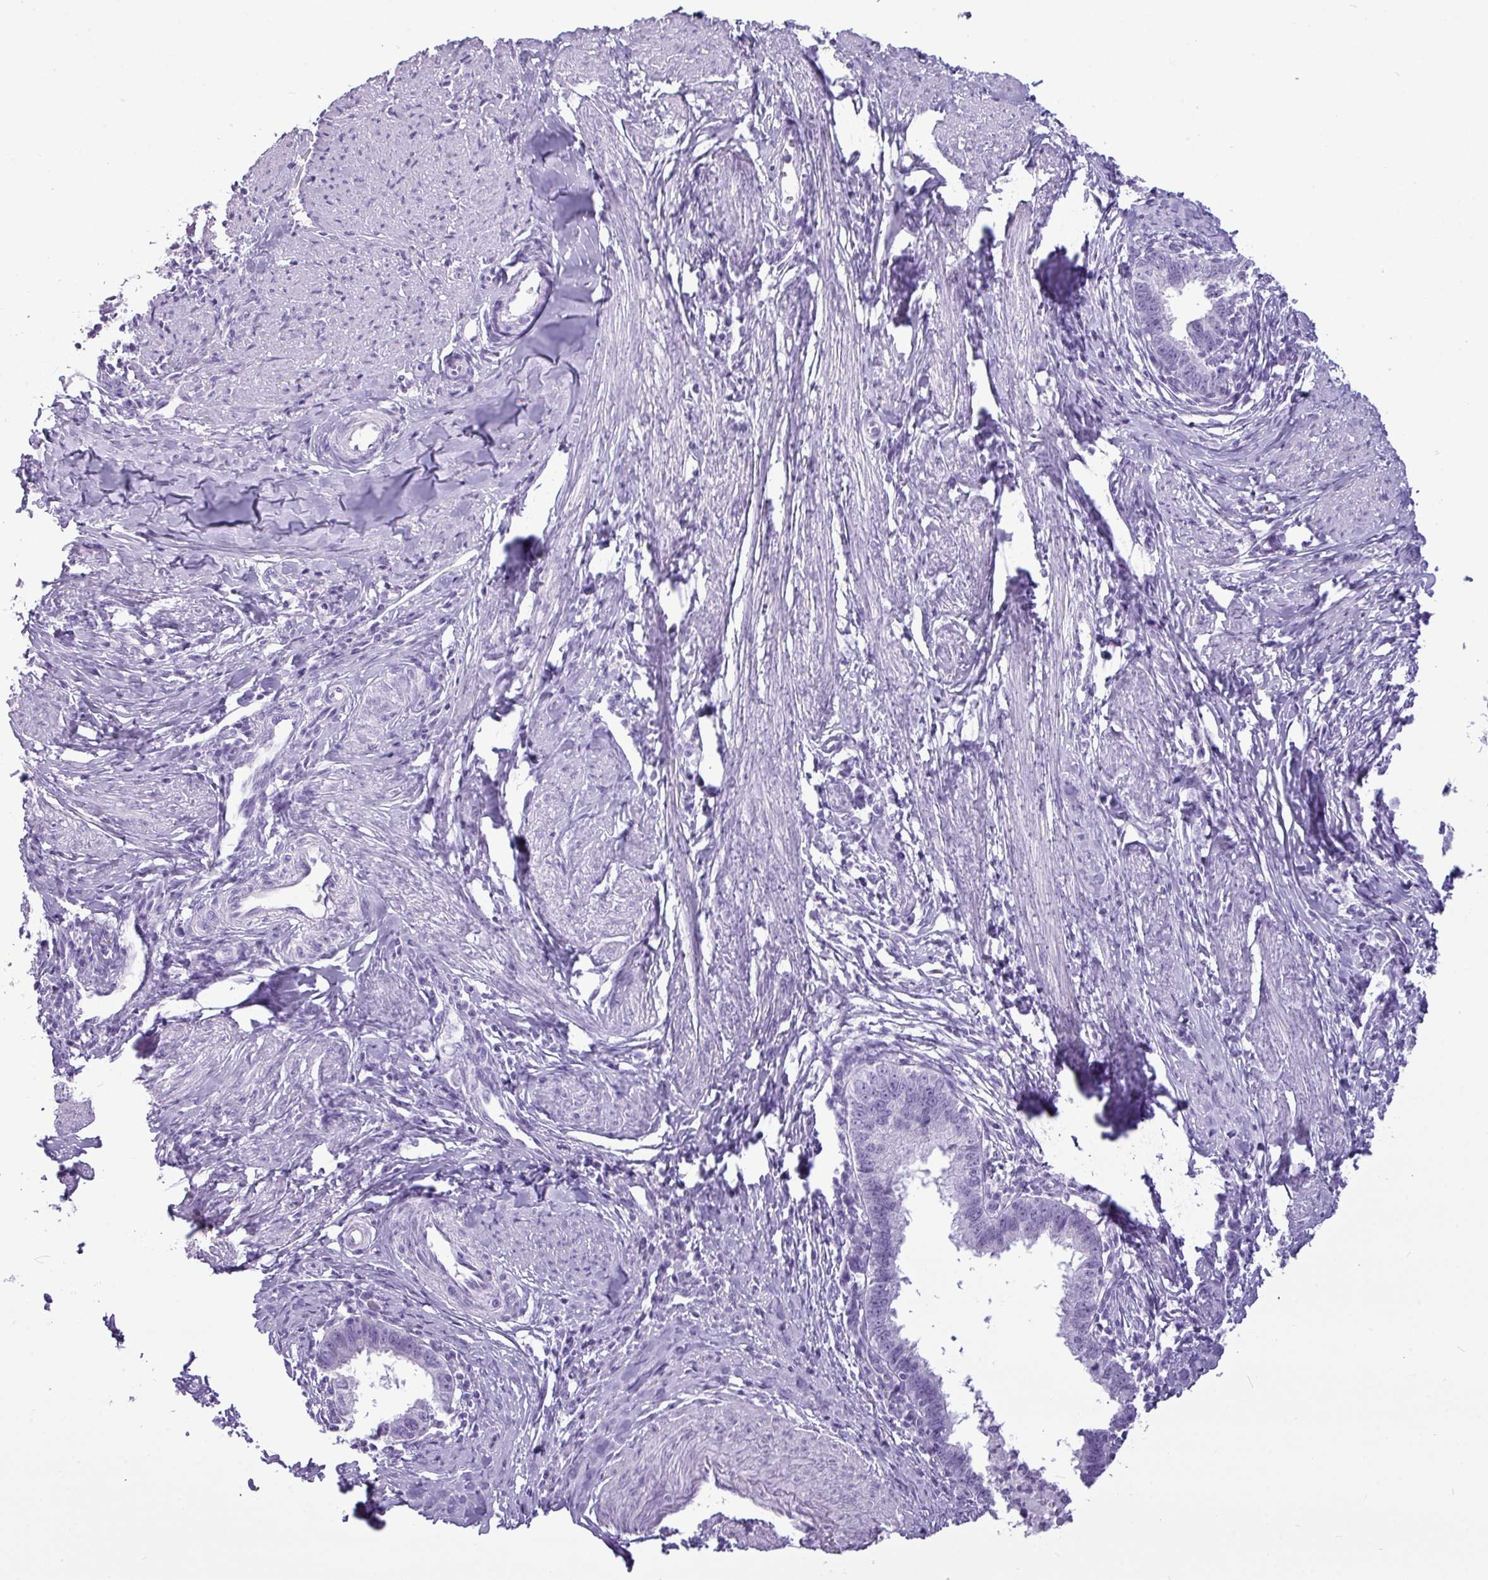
{"staining": {"intensity": "negative", "quantity": "none", "location": "none"}, "tissue": "cervical cancer", "cell_type": "Tumor cells", "image_type": "cancer", "snomed": [{"axis": "morphology", "description": "Adenocarcinoma, NOS"}, {"axis": "topography", "description": "Cervix"}], "caption": "Adenocarcinoma (cervical) stained for a protein using IHC reveals no expression tumor cells.", "gene": "AMY1B", "patient": {"sex": "female", "age": 36}}